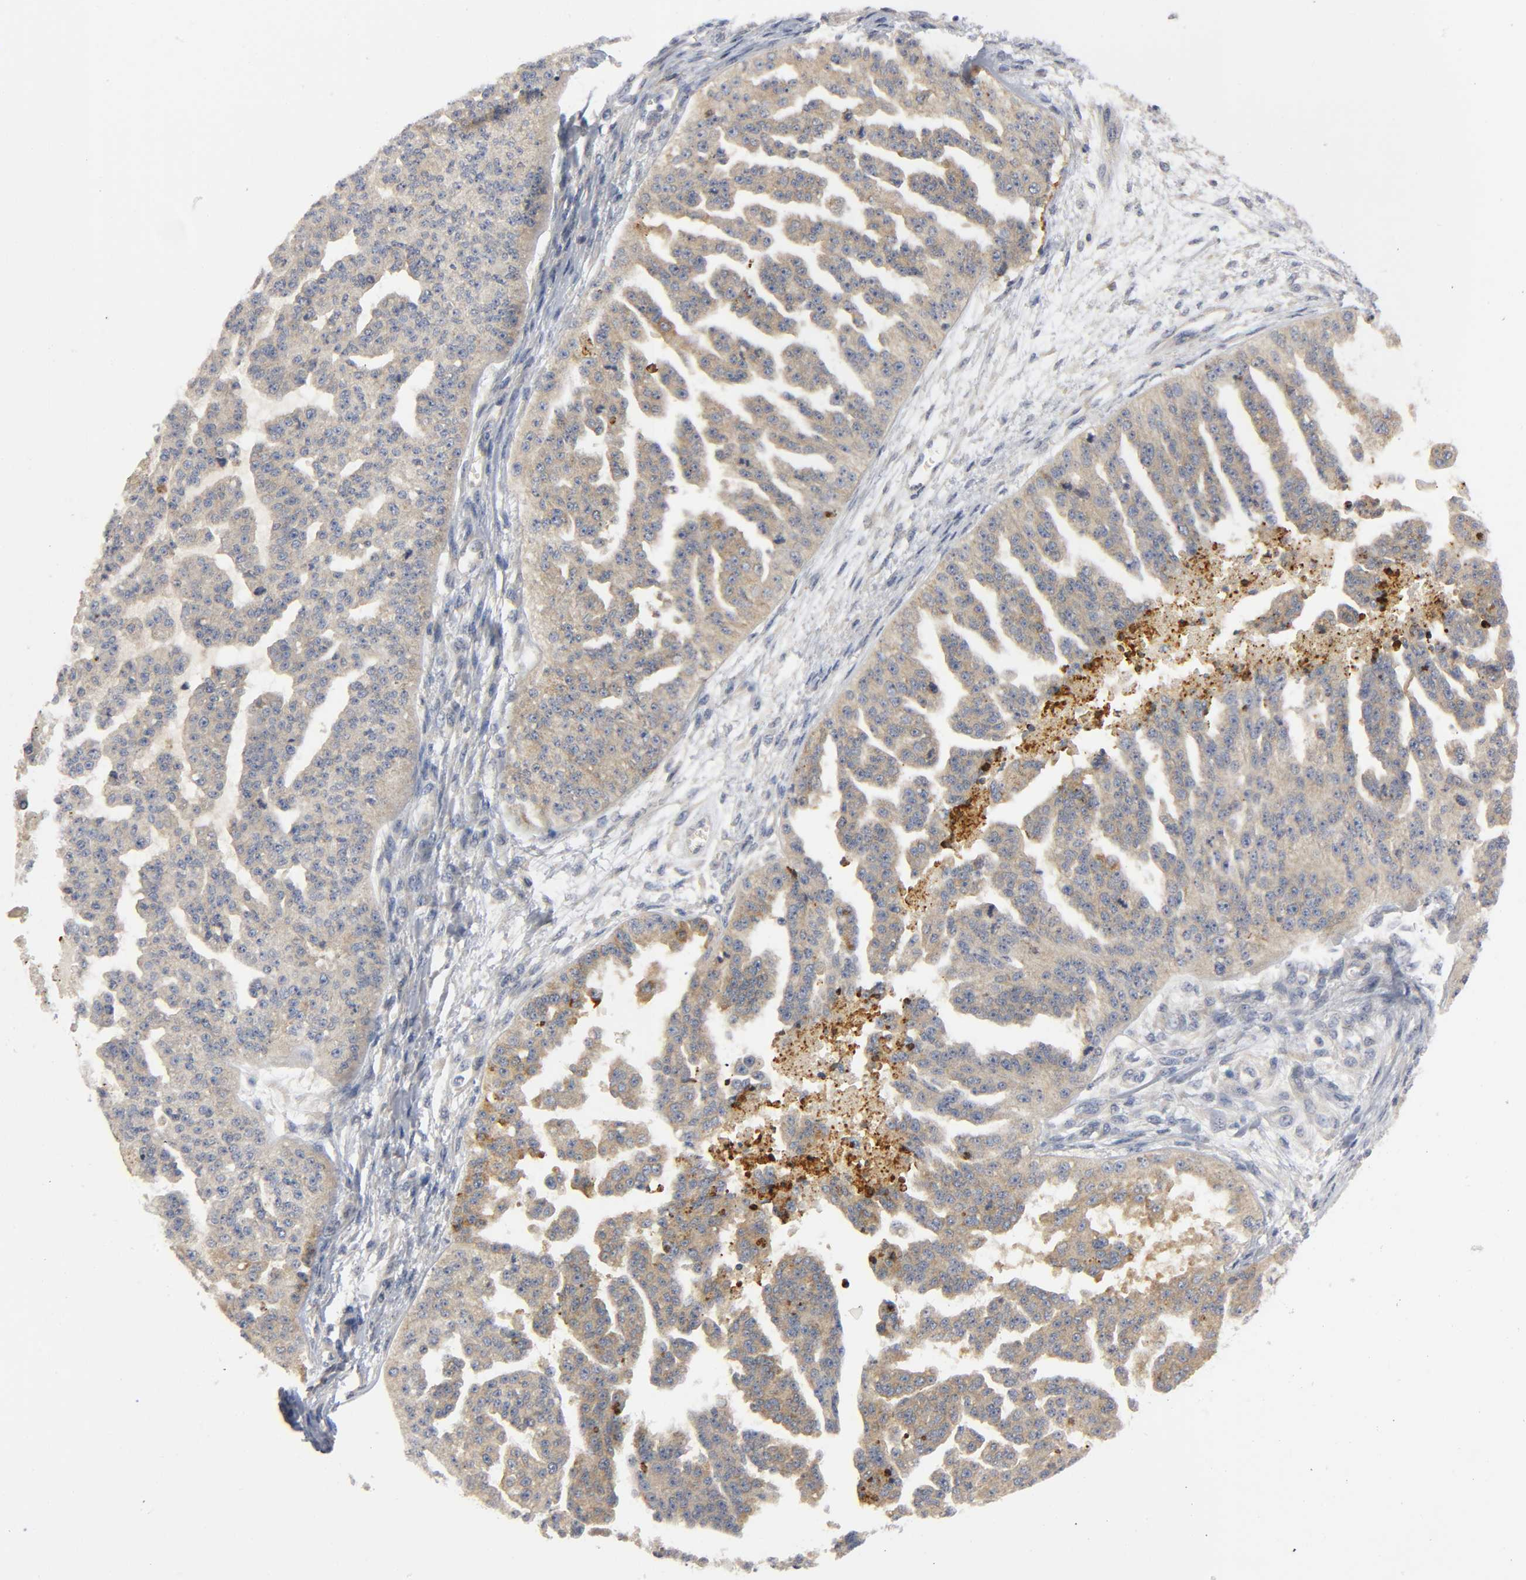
{"staining": {"intensity": "moderate", "quantity": ">75%", "location": "cytoplasmic/membranous"}, "tissue": "ovarian cancer", "cell_type": "Tumor cells", "image_type": "cancer", "snomed": [{"axis": "morphology", "description": "Cystadenocarcinoma, serous, NOS"}, {"axis": "topography", "description": "Ovary"}], "caption": "A micrograph of human ovarian cancer (serous cystadenocarcinoma) stained for a protein shows moderate cytoplasmic/membranous brown staining in tumor cells. (brown staining indicates protein expression, while blue staining denotes nuclei).", "gene": "HDAC6", "patient": {"sex": "female", "age": 58}}